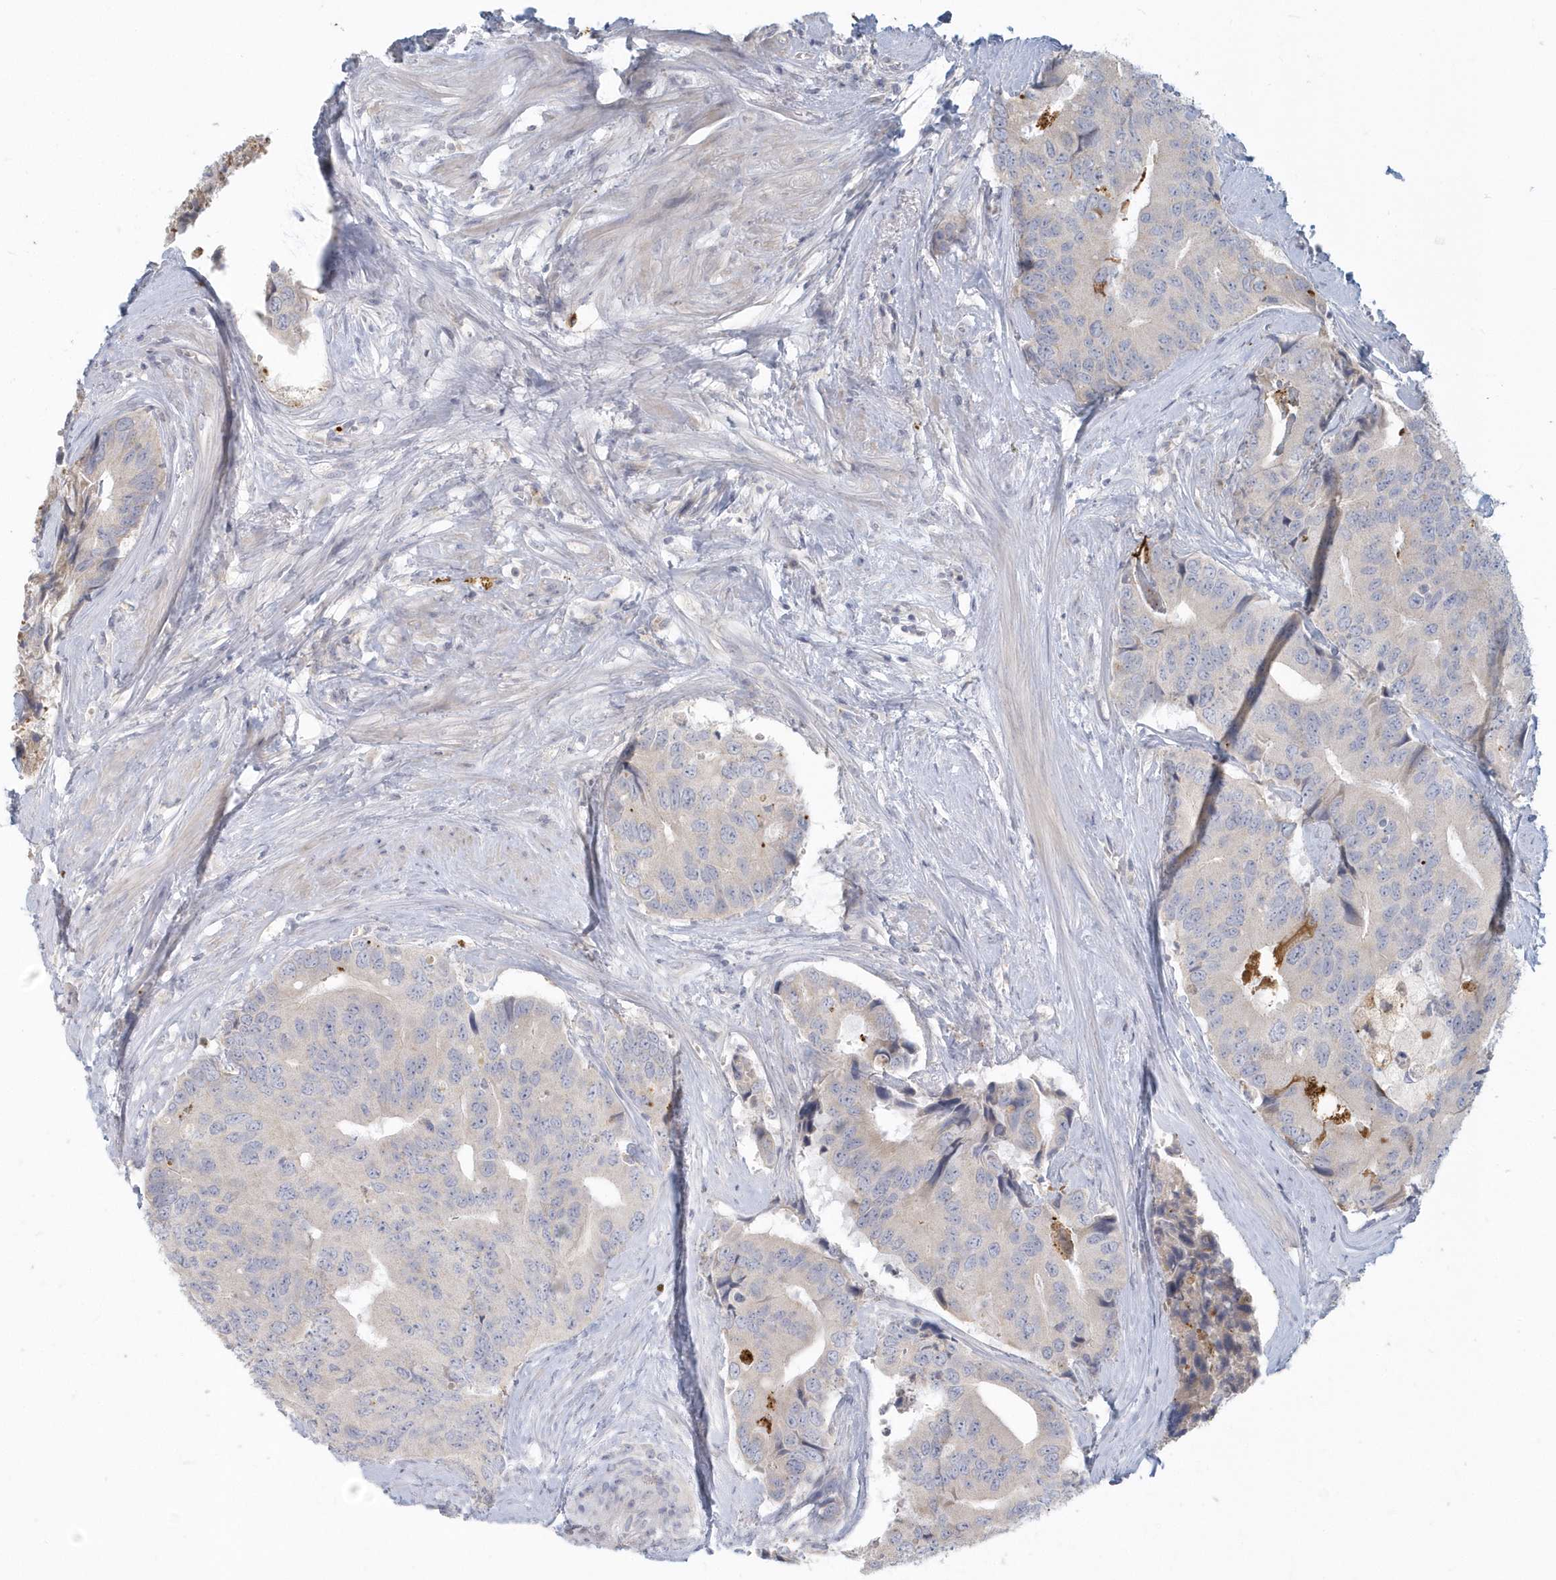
{"staining": {"intensity": "negative", "quantity": "none", "location": "none"}, "tissue": "prostate cancer", "cell_type": "Tumor cells", "image_type": "cancer", "snomed": [{"axis": "morphology", "description": "Adenocarcinoma, High grade"}, {"axis": "topography", "description": "Prostate"}], "caption": "This photomicrograph is of prostate cancer (adenocarcinoma (high-grade)) stained with immunohistochemistry to label a protein in brown with the nuclei are counter-stained blue. There is no staining in tumor cells. The staining was performed using DAB (3,3'-diaminobenzidine) to visualize the protein expression in brown, while the nuclei were stained in blue with hematoxylin (Magnification: 20x).", "gene": "NAPB", "patient": {"sex": "male", "age": 70}}